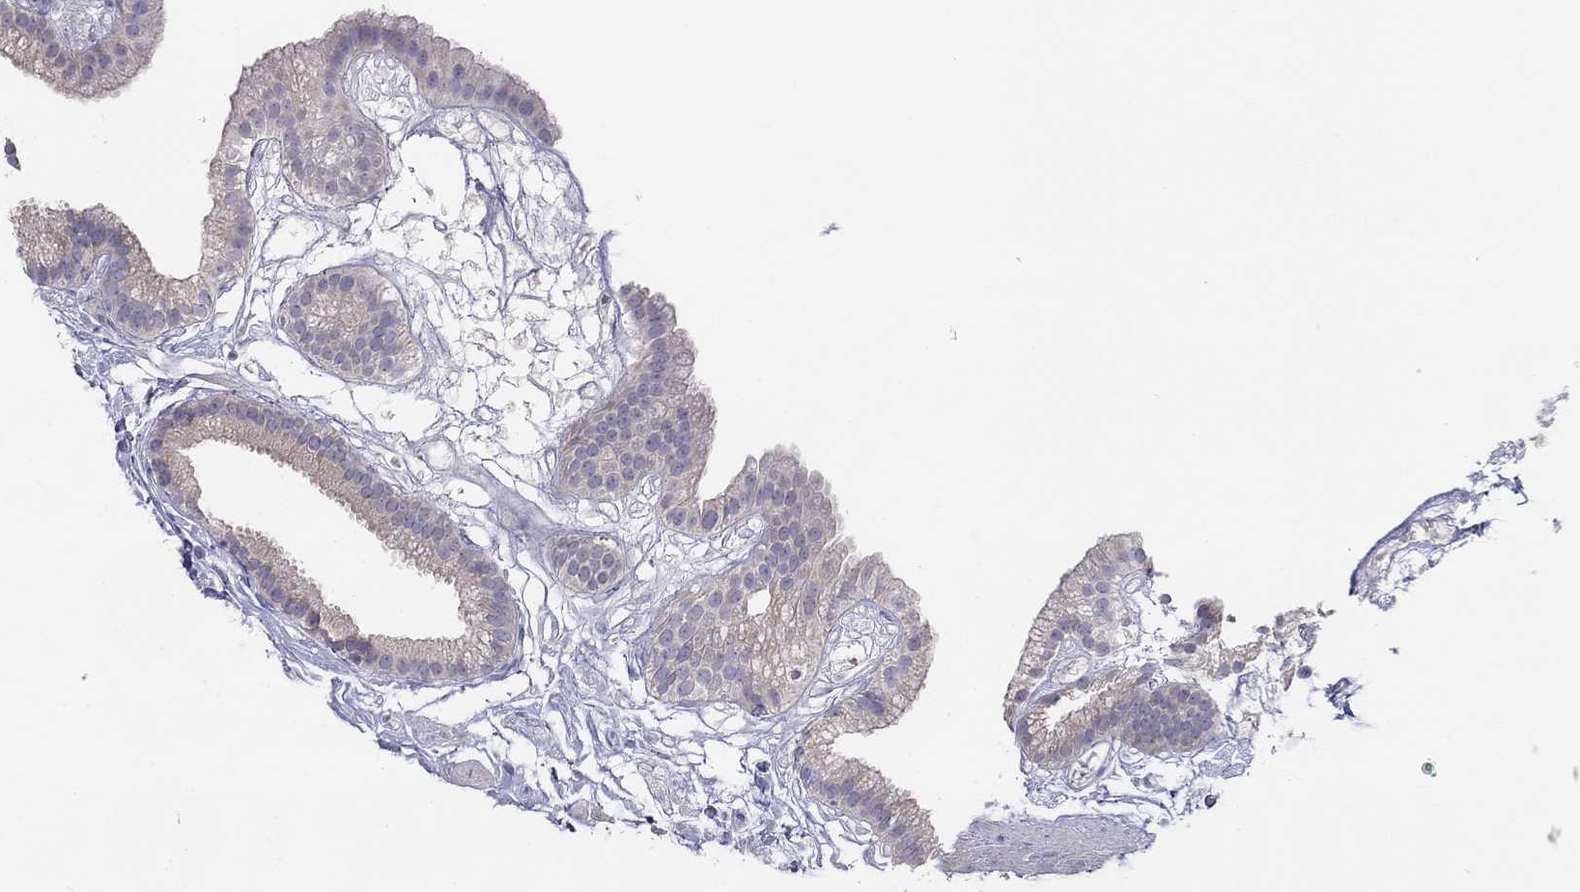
{"staining": {"intensity": "negative", "quantity": "none", "location": "none"}, "tissue": "gallbladder", "cell_type": "Glandular cells", "image_type": "normal", "snomed": [{"axis": "morphology", "description": "Normal tissue, NOS"}, {"axis": "topography", "description": "Gallbladder"}], "caption": "Immunohistochemistry (IHC) micrograph of normal gallbladder: human gallbladder stained with DAB demonstrates no significant protein expression in glandular cells.", "gene": "MGAT4C", "patient": {"sex": "female", "age": 45}}